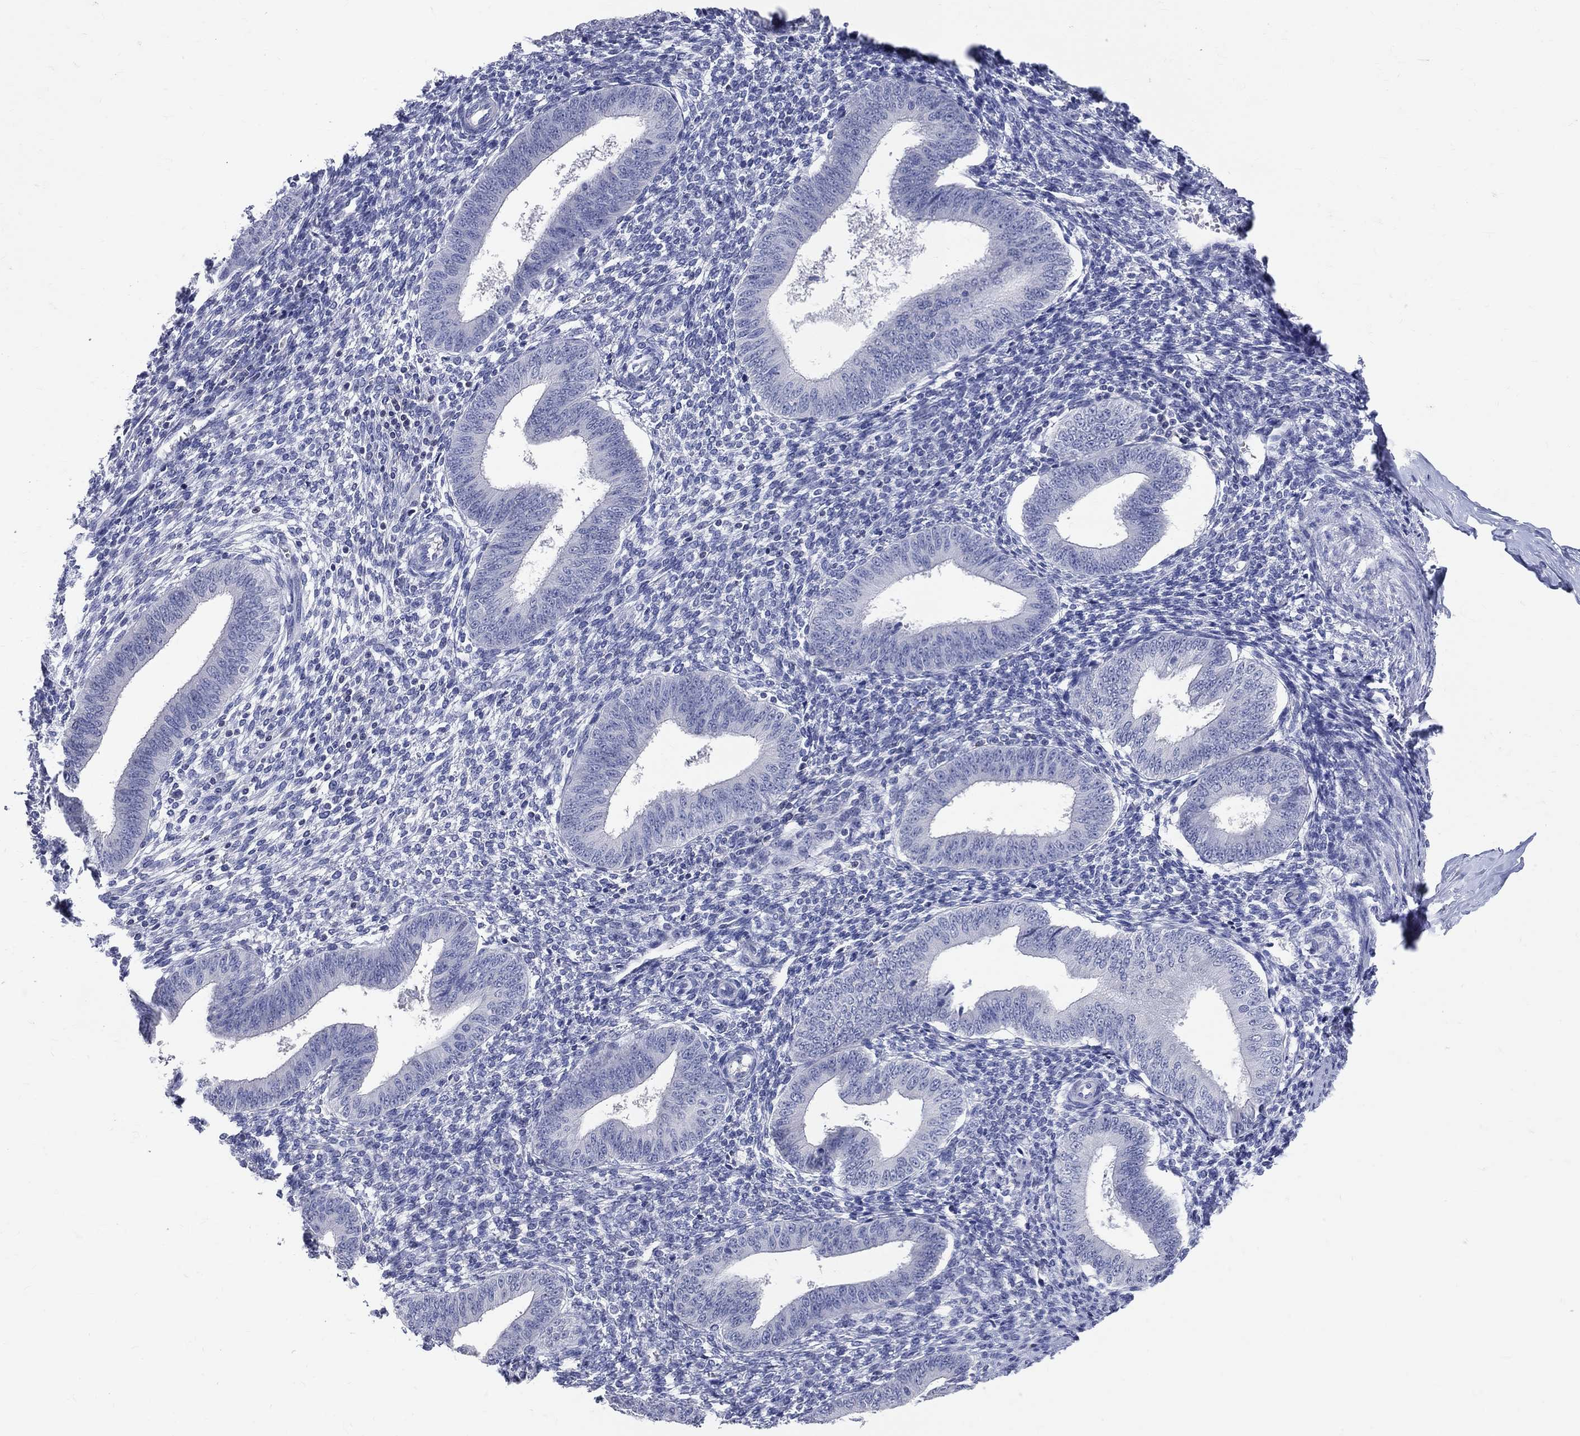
{"staining": {"intensity": "negative", "quantity": "none", "location": "none"}, "tissue": "endometrium", "cell_type": "Cells in endometrial stroma", "image_type": "normal", "snomed": [{"axis": "morphology", "description": "Normal tissue, NOS"}, {"axis": "topography", "description": "Endometrium"}], "caption": "Human endometrium stained for a protein using IHC displays no positivity in cells in endometrial stroma.", "gene": "LAT", "patient": {"sex": "female", "age": 39}}